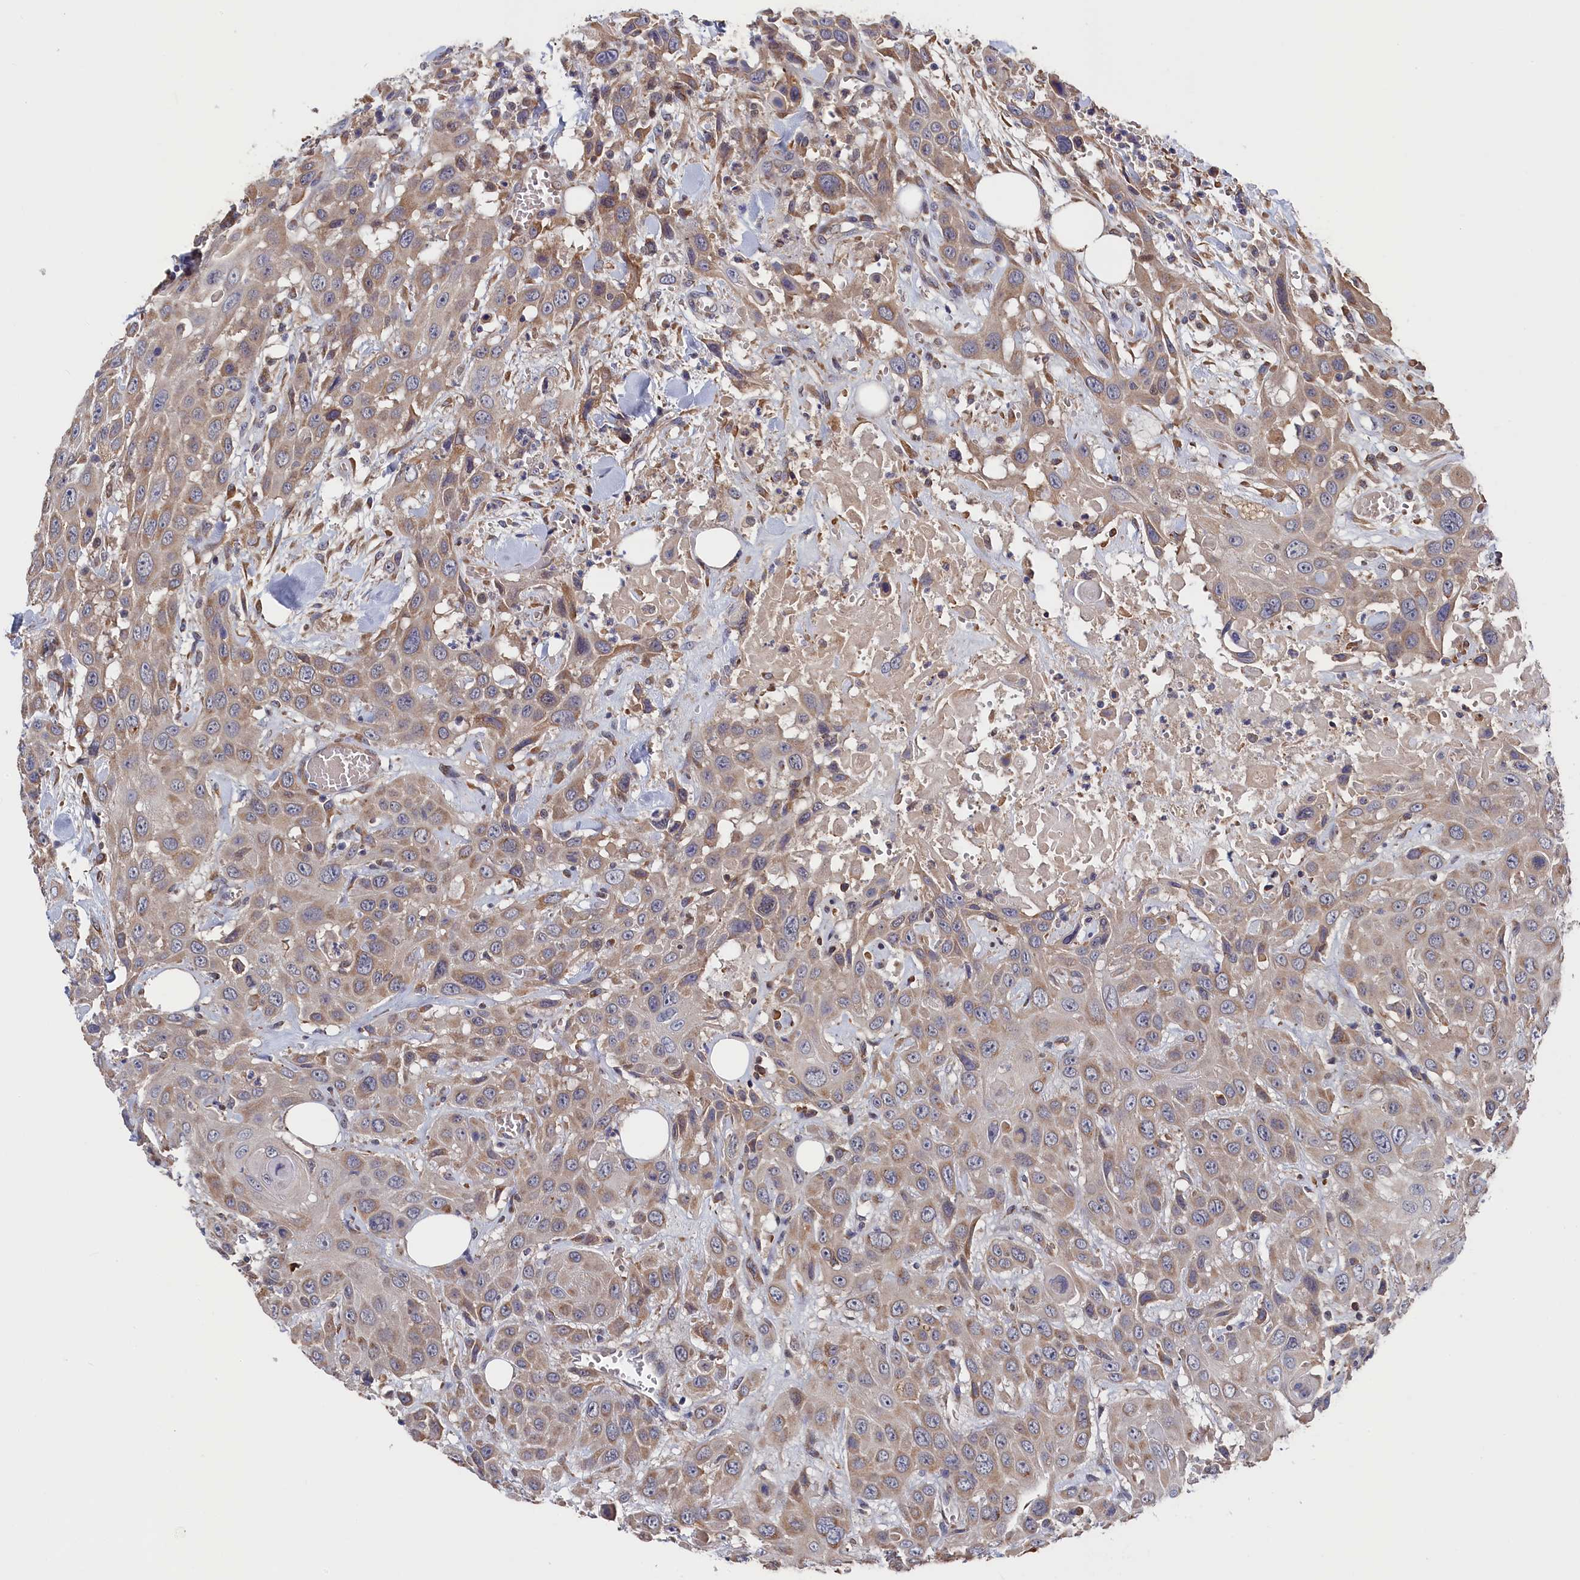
{"staining": {"intensity": "moderate", "quantity": "25%-75%", "location": "cytoplasmic/membranous"}, "tissue": "head and neck cancer", "cell_type": "Tumor cells", "image_type": "cancer", "snomed": [{"axis": "morphology", "description": "Squamous cell carcinoma, NOS"}, {"axis": "topography", "description": "Head-Neck"}], "caption": "Brown immunohistochemical staining in head and neck cancer exhibits moderate cytoplasmic/membranous staining in about 25%-75% of tumor cells.", "gene": "CYB5D2", "patient": {"sex": "male", "age": 81}}